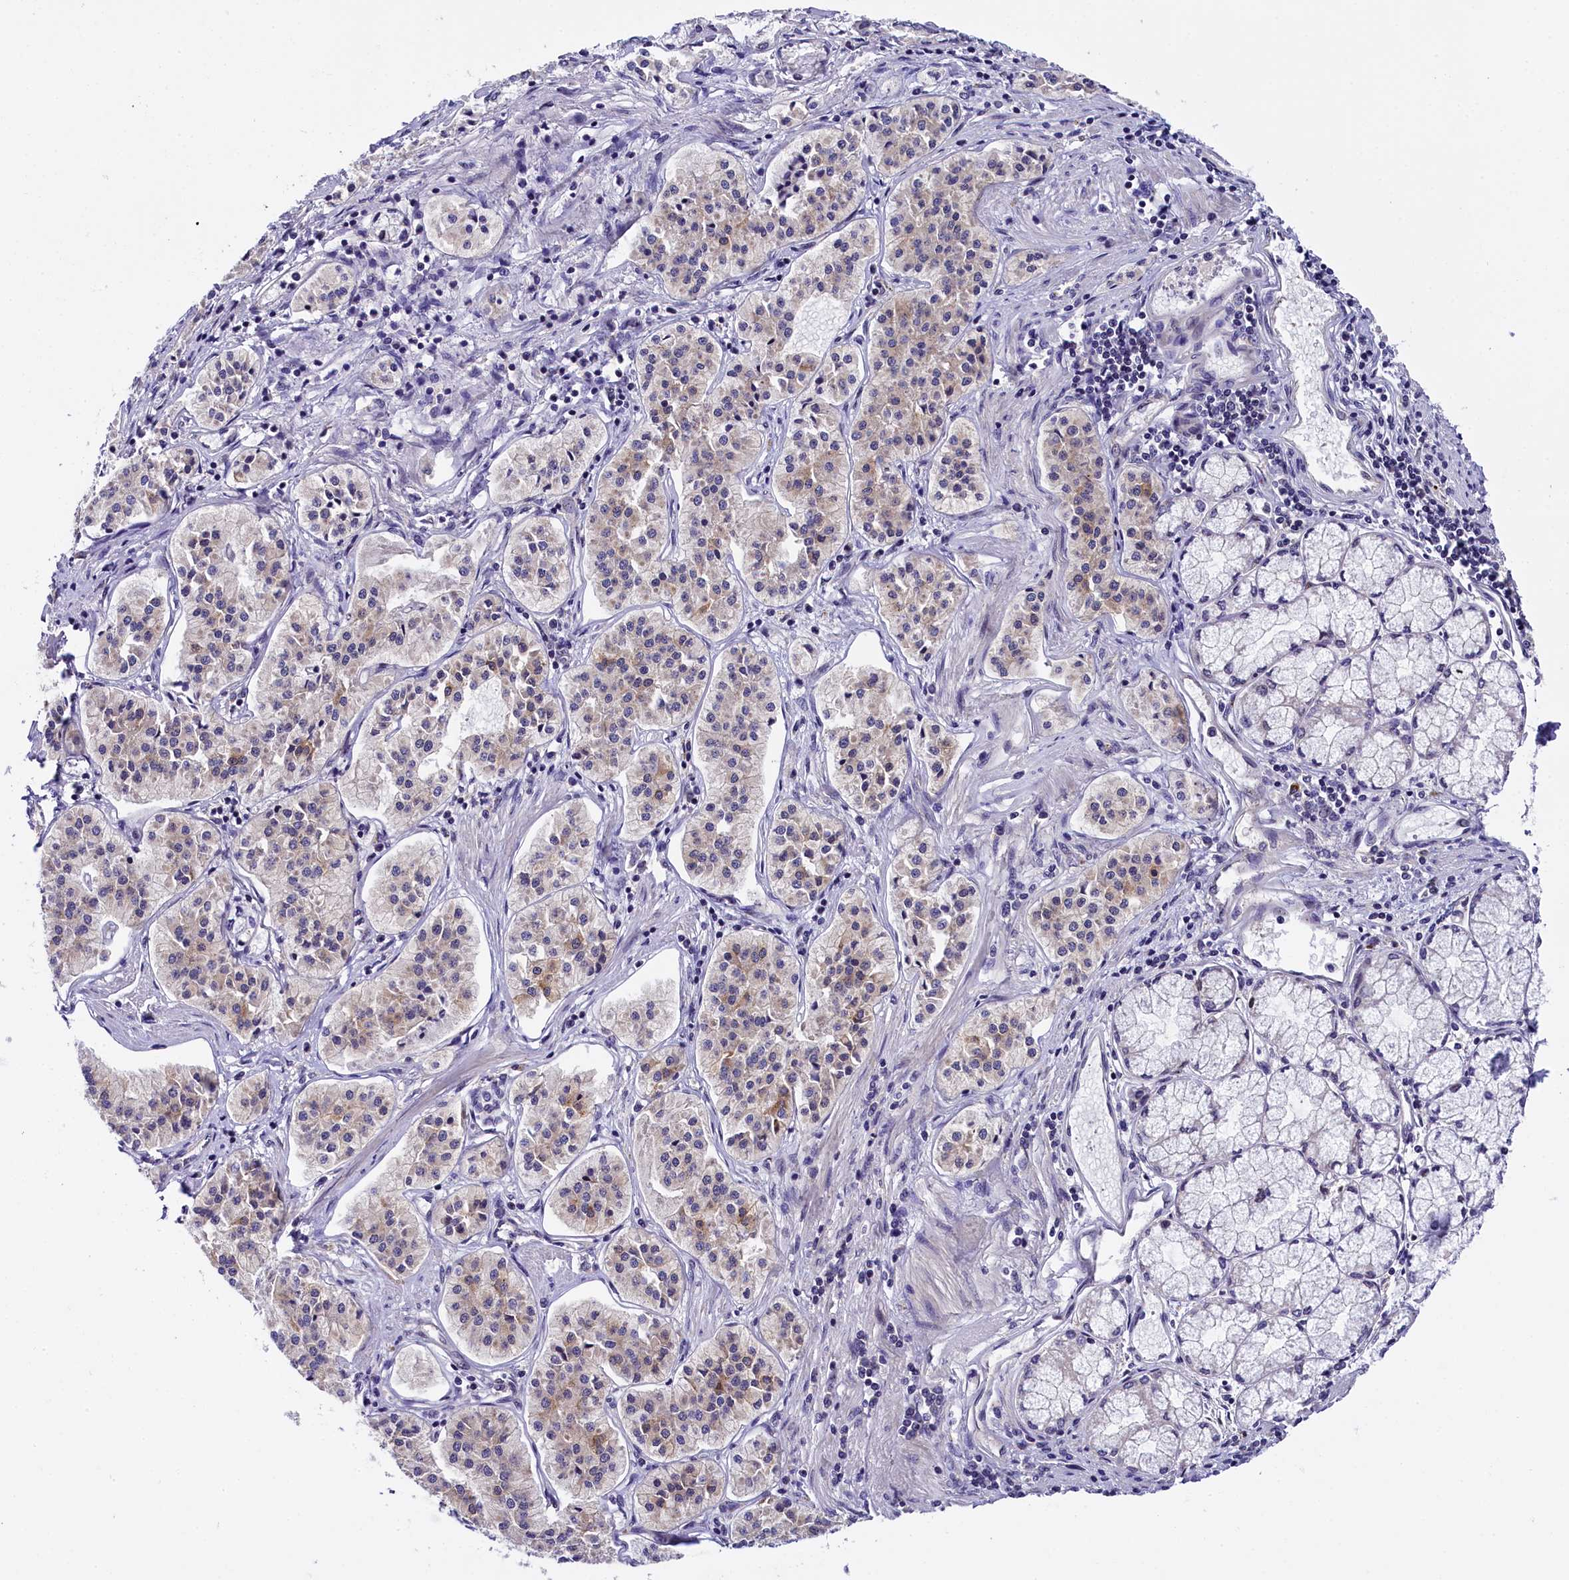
{"staining": {"intensity": "negative", "quantity": "none", "location": "none"}, "tissue": "pancreatic cancer", "cell_type": "Tumor cells", "image_type": "cancer", "snomed": [{"axis": "morphology", "description": "Adenocarcinoma, NOS"}, {"axis": "topography", "description": "Pancreas"}], "caption": "Protein analysis of pancreatic cancer exhibits no significant expression in tumor cells. (Stains: DAB (3,3'-diaminobenzidine) immunohistochemistry (IHC) with hematoxylin counter stain, Microscopy: brightfield microscopy at high magnification).", "gene": "ENKD1", "patient": {"sex": "female", "age": 50}}